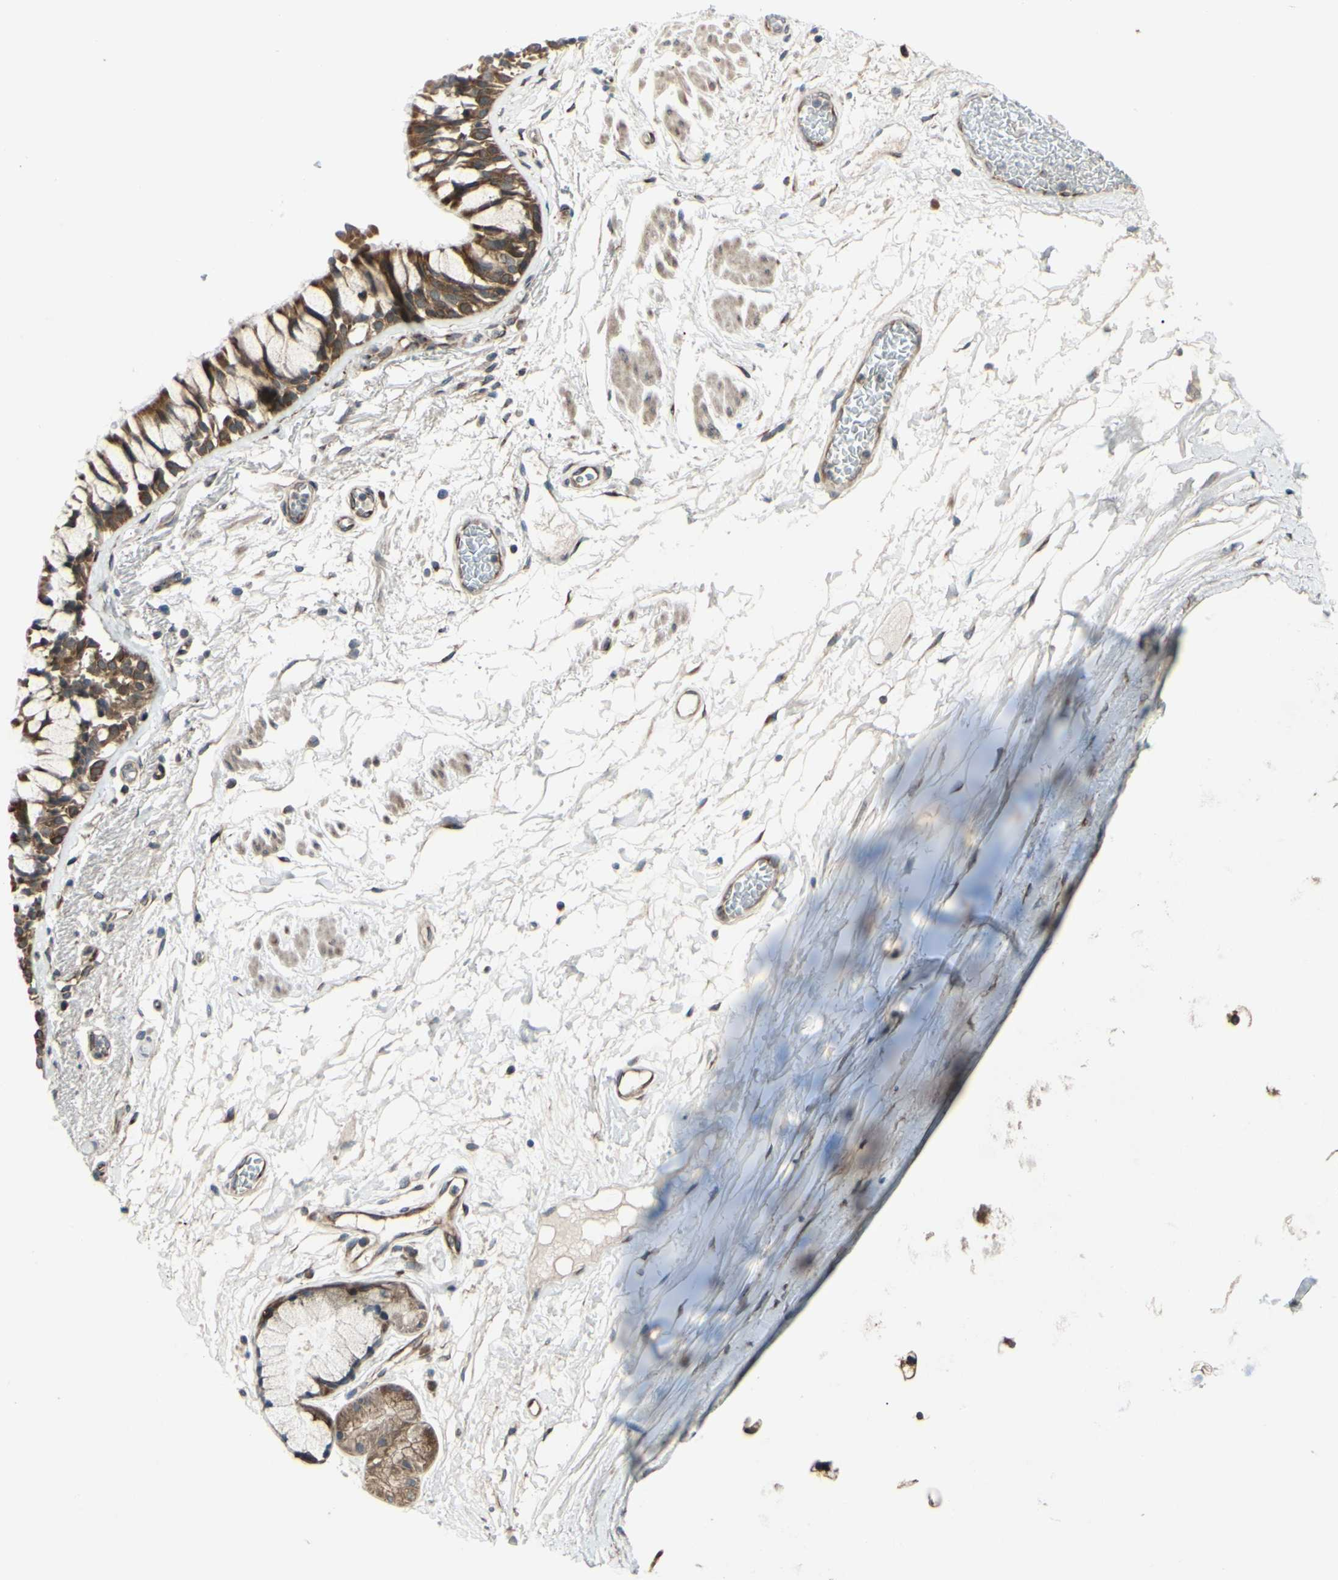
{"staining": {"intensity": "moderate", "quantity": ">75%", "location": "cytoplasmic/membranous"}, "tissue": "bronchus", "cell_type": "Respiratory epithelial cells", "image_type": "normal", "snomed": [{"axis": "morphology", "description": "Normal tissue, NOS"}, {"axis": "topography", "description": "Bronchus"}], "caption": "IHC of normal bronchus reveals medium levels of moderate cytoplasmic/membranous staining in approximately >75% of respiratory epithelial cells. (DAB (3,3'-diaminobenzidine) IHC with brightfield microscopy, high magnification).", "gene": "PRAF2", "patient": {"sex": "male", "age": 66}}